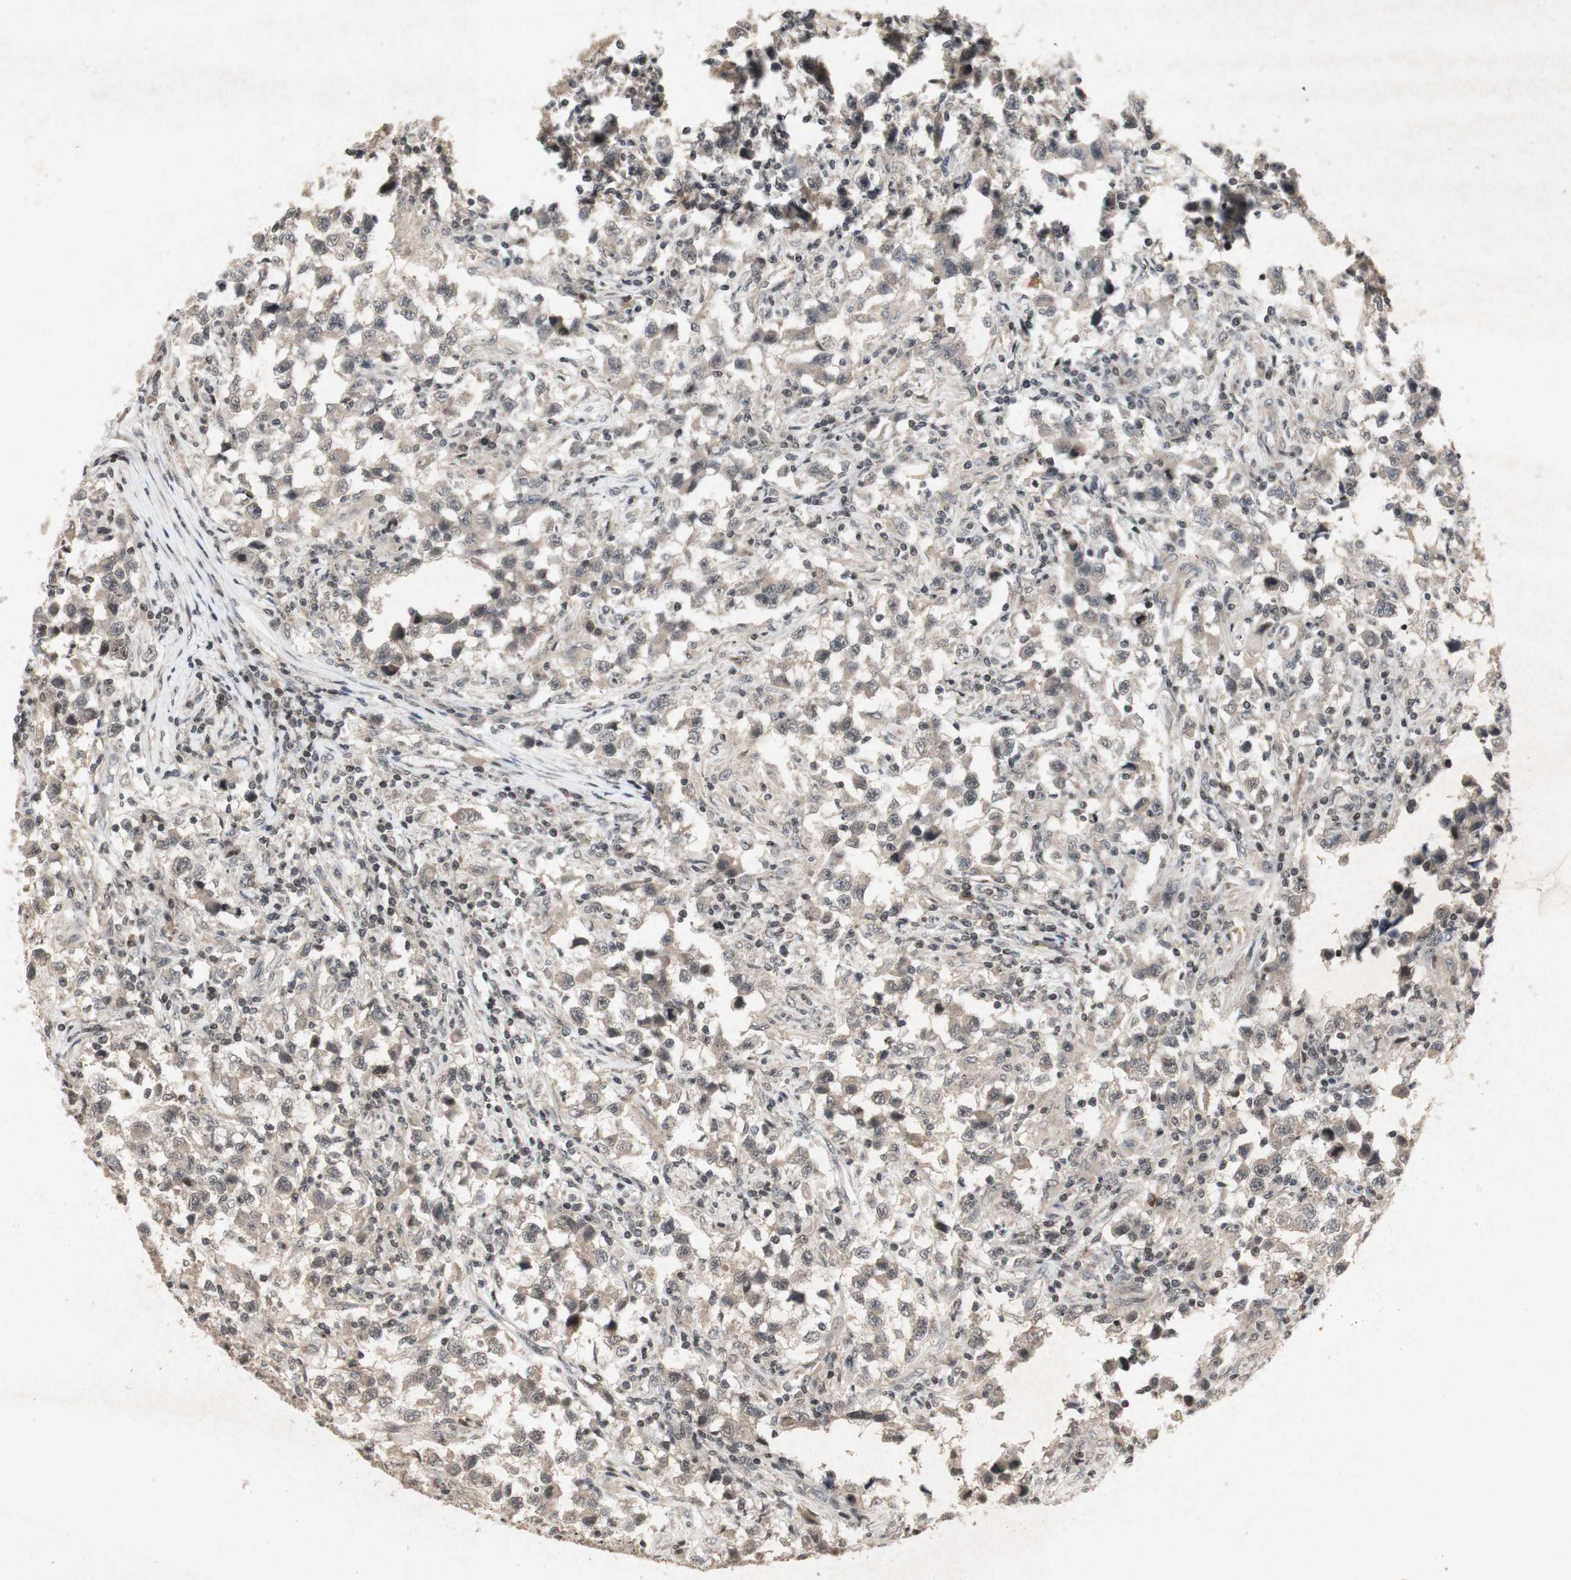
{"staining": {"intensity": "weak", "quantity": ">75%", "location": "cytoplasmic/membranous"}, "tissue": "testis cancer", "cell_type": "Tumor cells", "image_type": "cancer", "snomed": [{"axis": "morphology", "description": "Carcinoma, Embryonal, NOS"}, {"axis": "topography", "description": "Testis"}], "caption": "A low amount of weak cytoplasmic/membranous positivity is seen in about >75% of tumor cells in testis cancer (embryonal carcinoma) tissue.", "gene": "PLXNA1", "patient": {"sex": "male", "age": 21}}